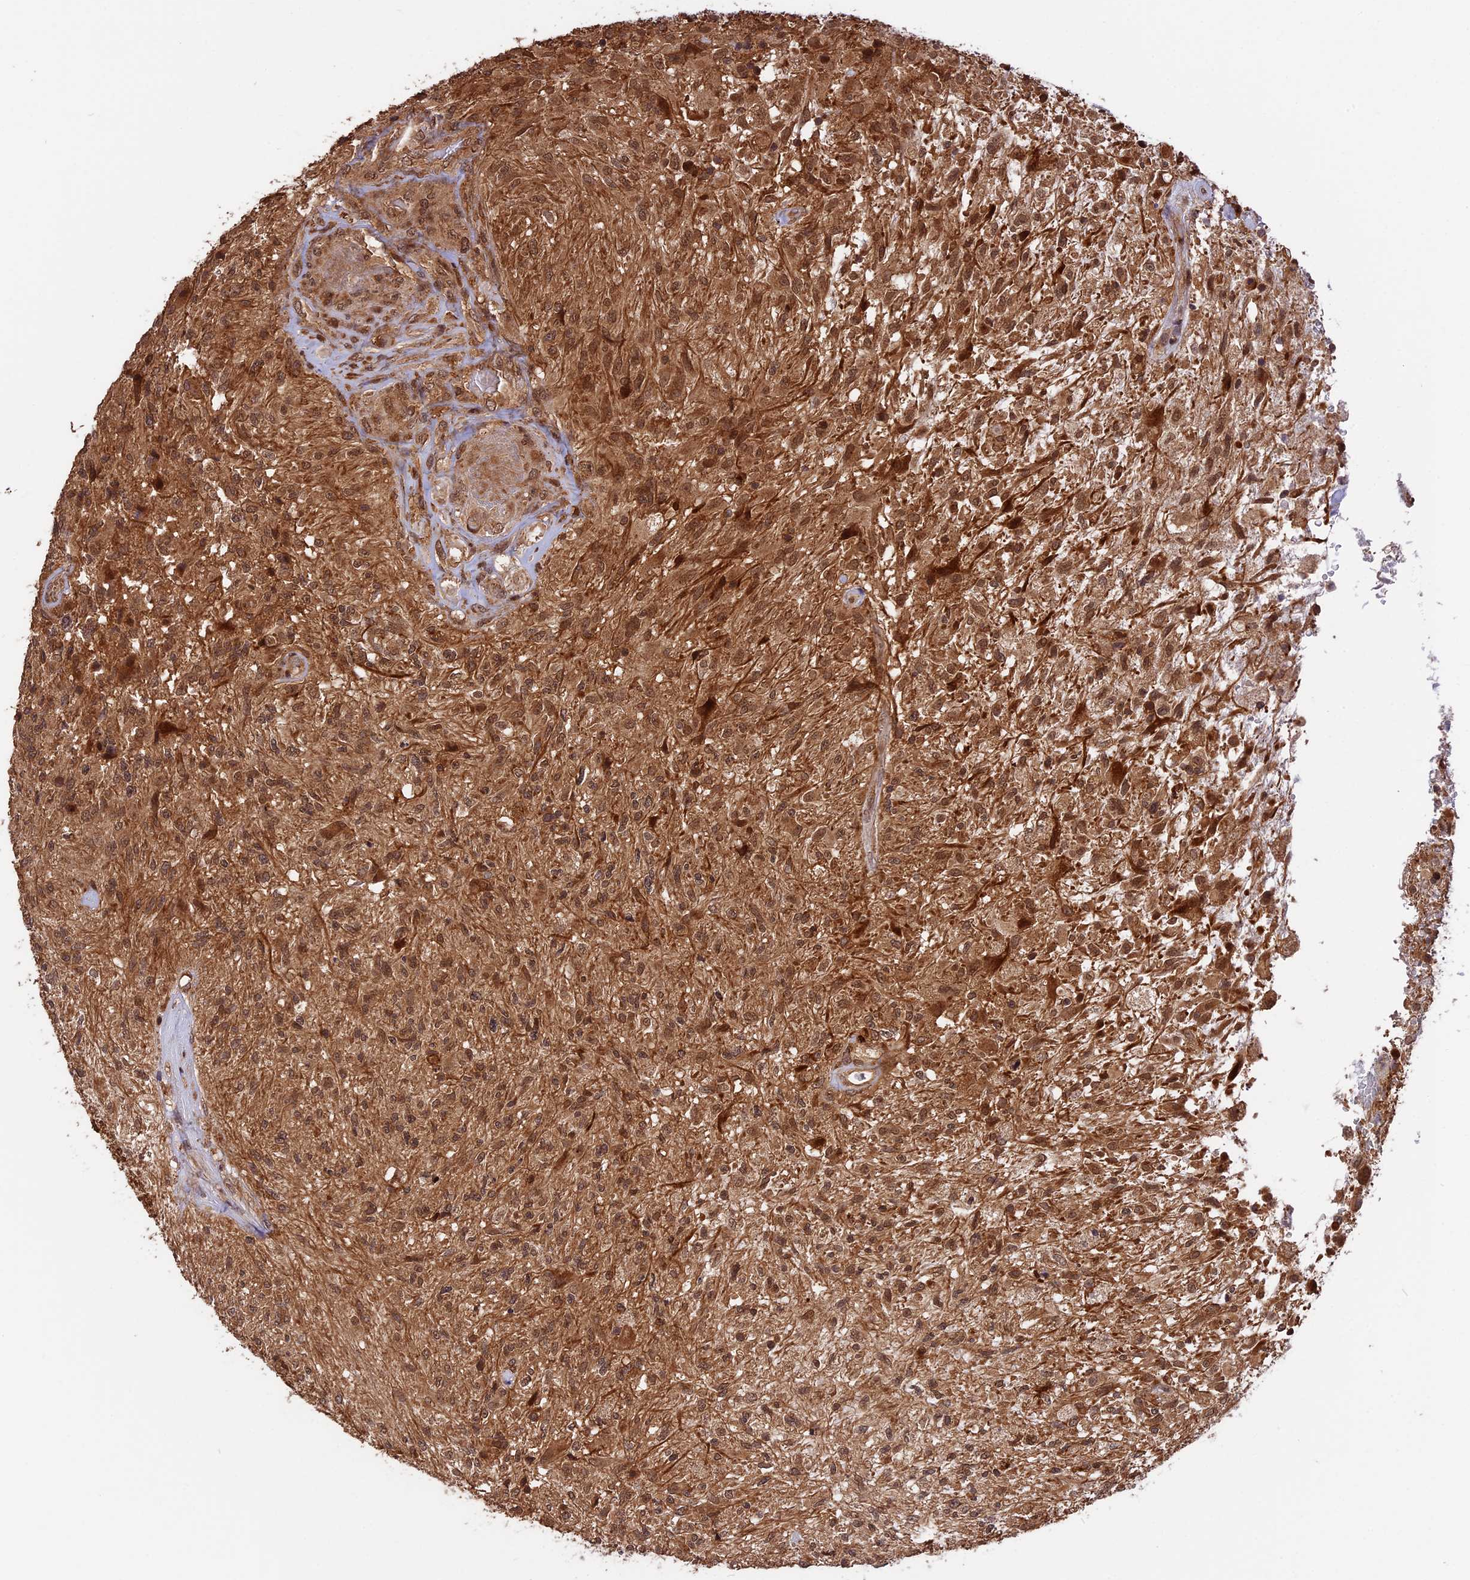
{"staining": {"intensity": "moderate", "quantity": ">75%", "location": "cytoplasmic/membranous,nuclear"}, "tissue": "glioma", "cell_type": "Tumor cells", "image_type": "cancer", "snomed": [{"axis": "morphology", "description": "Glioma, malignant, High grade"}, {"axis": "topography", "description": "Brain"}], "caption": "A high-resolution photomicrograph shows immunohistochemistry staining of glioma, which reveals moderate cytoplasmic/membranous and nuclear expression in approximately >75% of tumor cells. Immunohistochemistry (ihc) stains the protein in brown and the nuclei are stained blue.", "gene": "ESCO1", "patient": {"sex": "male", "age": 56}}